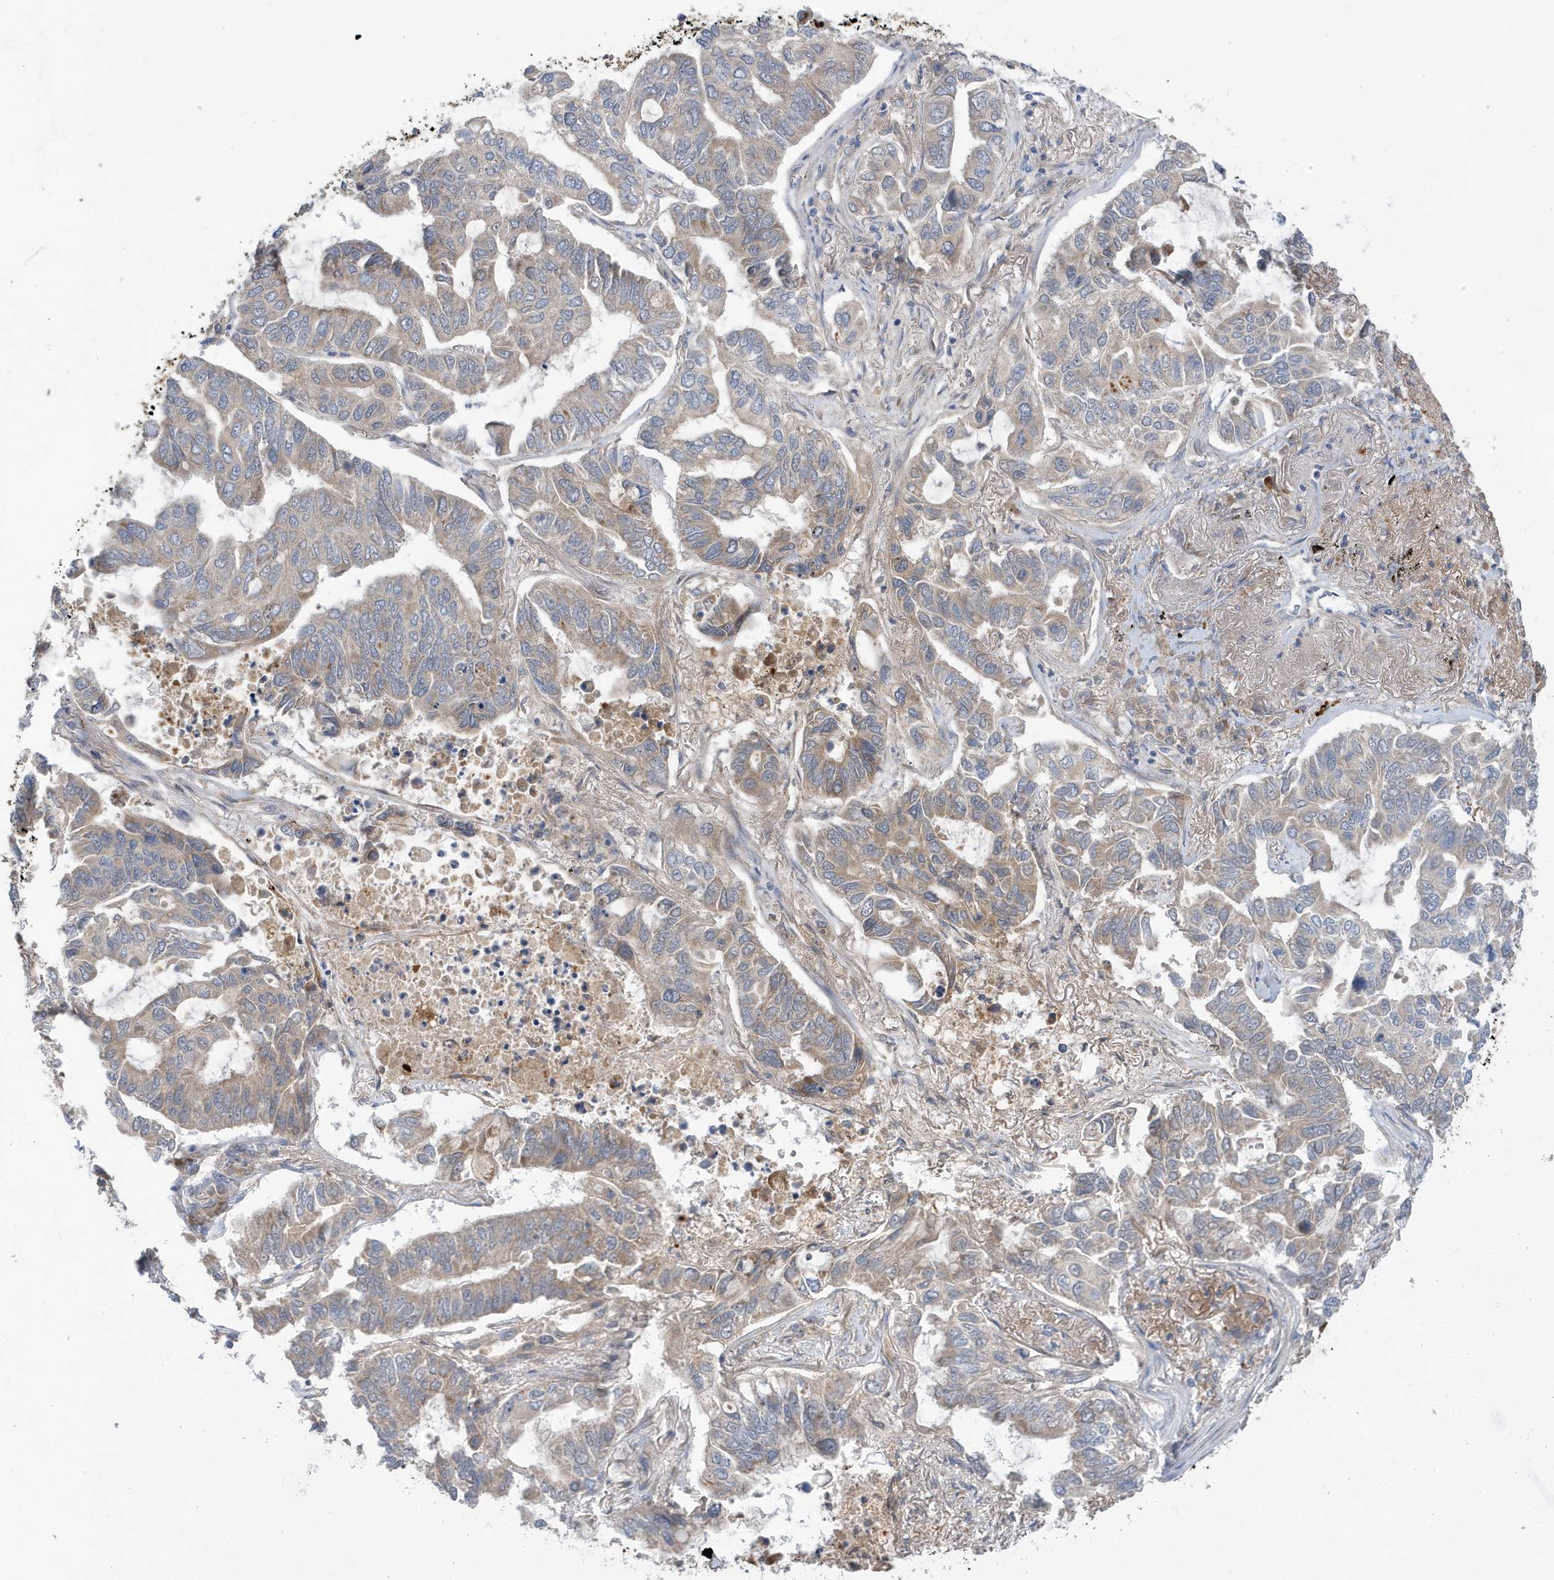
{"staining": {"intensity": "weak", "quantity": "<25%", "location": "cytoplasmic/membranous"}, "tissue": "lung cancer", "cell_type": "Tumor cells", "image_type": "cancer", "snomed": [{"axis": "morphology", "description": "Adenocarcinoma, NOS"}, {"axis": "topography", "description": "Lung"}], "caption": "Protein analysis of lung adenocarcinoma reveals no significant staining in tumor cells.", "gene": "LAPTM4A", "patient": {"sex": "male", "age": 64}}